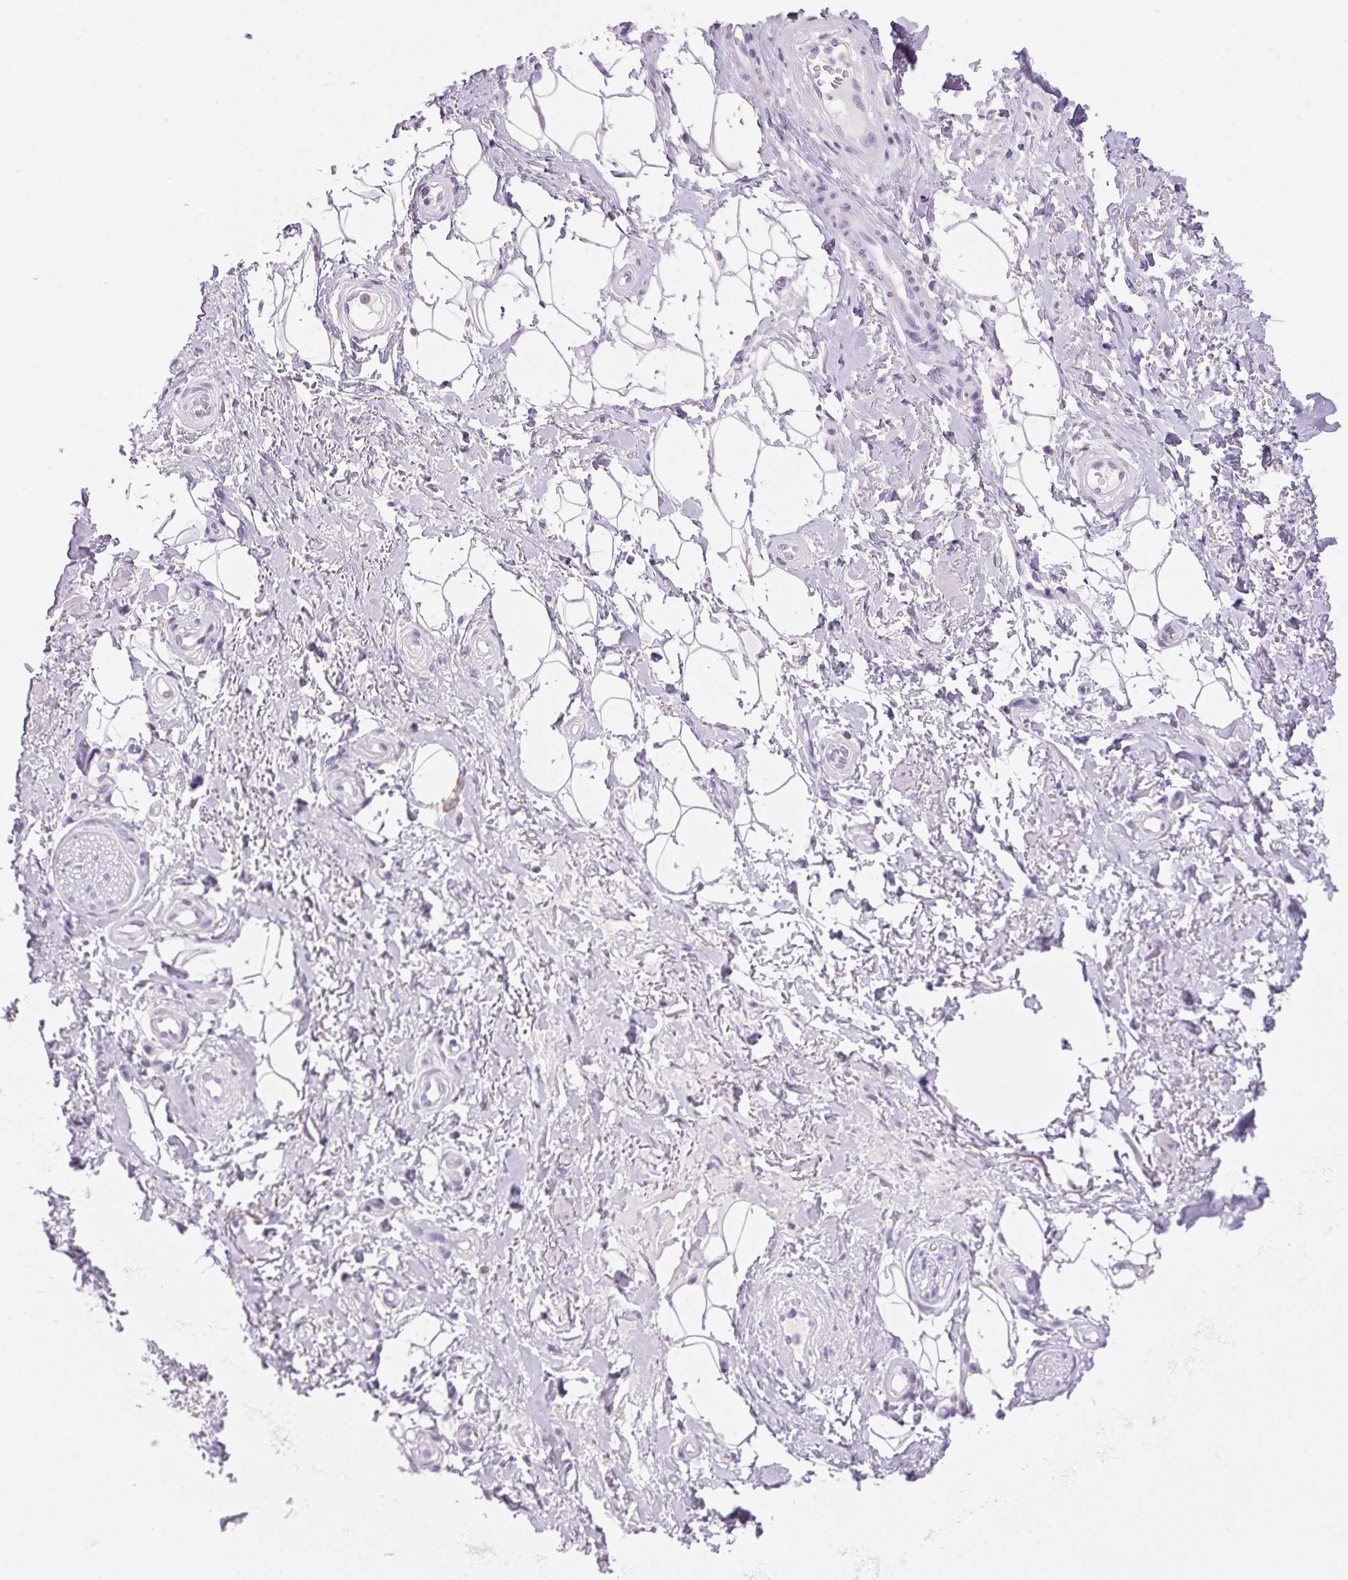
{"staining": {"intensity": "negative", "quantity": "none", "location": "none"}, "tissue": "adipose tissue", "cell_type": "Adipocytes", "image_type": "normal", "snomed": [{"axis": "morphology", "description": "Normal tissue, NOS"}, {"axis": "topography", "description": "Anal"}, {"axis": "topography", "description": "Peripheral nerve tissue"}], "caption": "IHC of unremarkable human adipose tissue reveals no positivity in adipocytes. (Stains: DAB (3,3'-diaminobenzidine) immunohistochemistry (IHC) with hematoxylin counter stain, Microscopy: brightfield microscopy at high magnification).", "gene": "S100A2", "patient": {"sex": "male", "age": 53}}